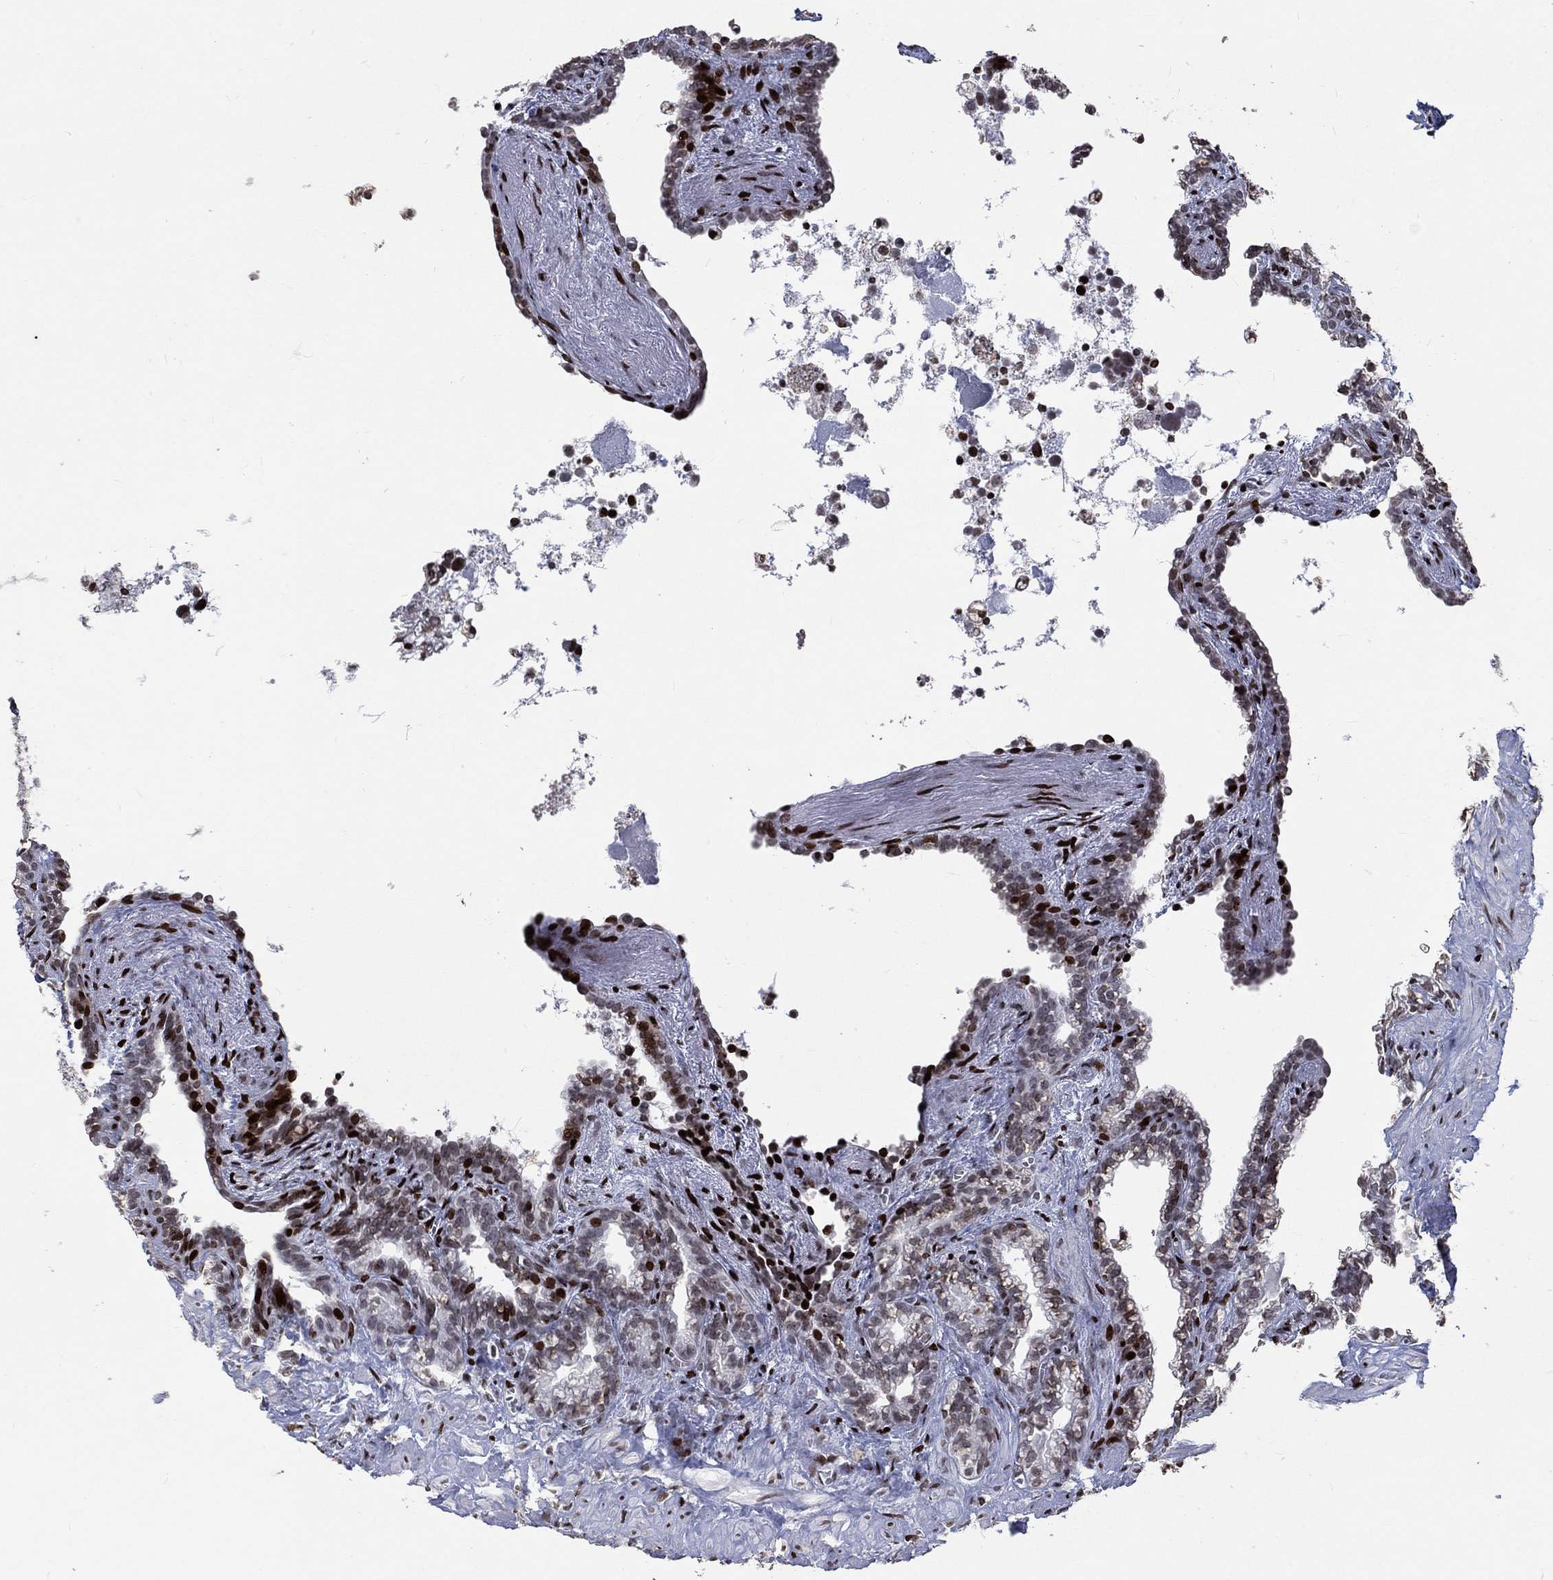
{"staining": {"intensity": "strong", "quantity": "<25%", "location": "nuclear"}, "tissue": "seminal vesicle", "cell_type": "Glandular cells", "image_type": "normal", "snomed": [{"axis": "morphology", "description": "Normal tissue, NOS"}, {"axis": "morphology", "description": "Urothelial carcinoma, NOS"}, {"axis": "topography", "description": "Urinary bladder"}, {"axis": "topography", "description": "Seminal veicle"}], "caption": "This is an image of IHC staining of normal seminal vesicle, which shows strong expression in the nuclear of glandular cells.", "gene": "SRSF3", "patient": {"sex": "male", "age": 76}}